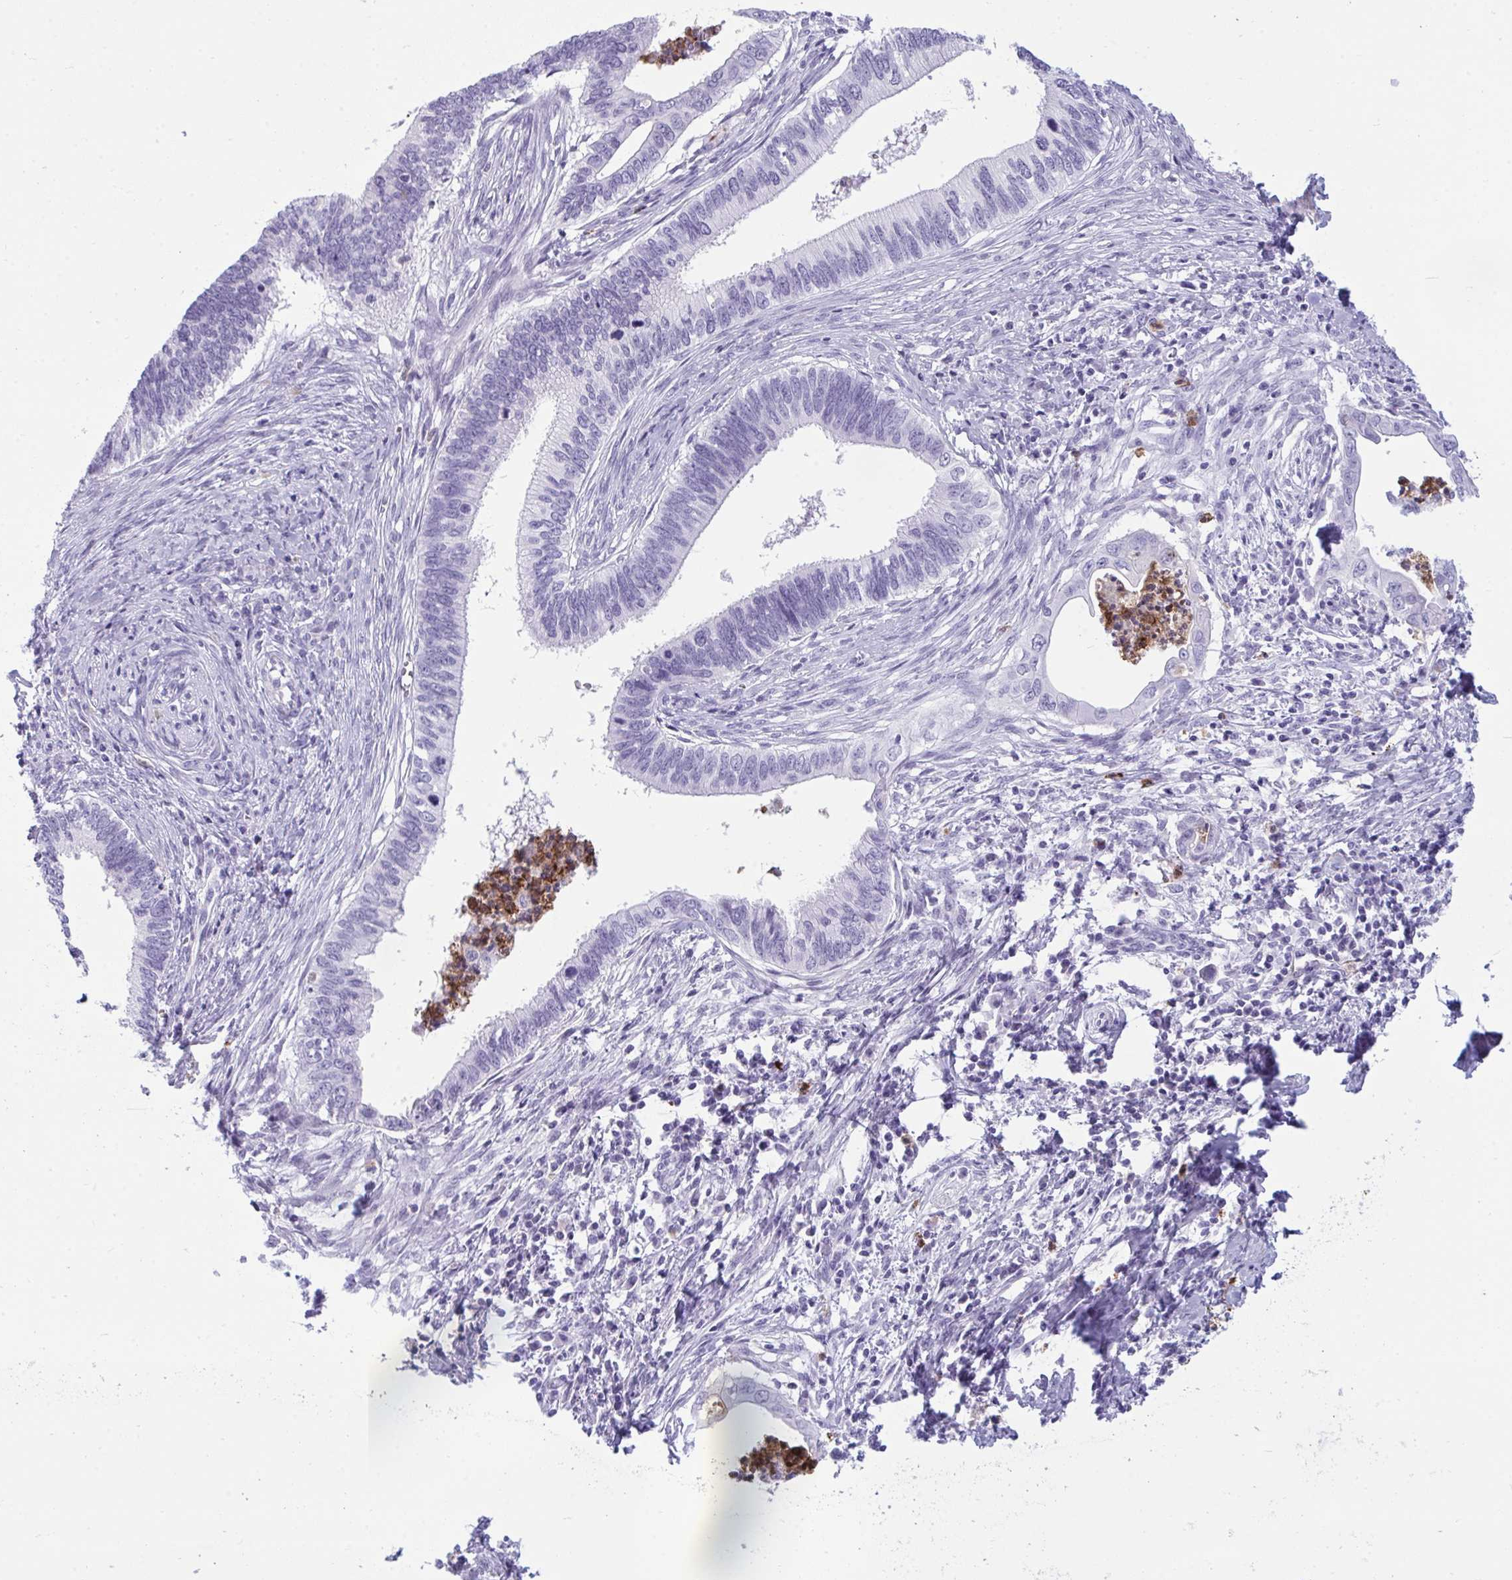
{"staining": {"intensity": "negative", "quantity": "none", "location": "none"}, "tissue": "cervical cancer", "cell_type": "Tumor cells", "image_type": "cancer", "snomed": [{"axis": "morphology", "description": "Adenocarcinoma, NOS"}, {"axis": "topography", "description": "Cervix"}], "caption": "Cervical adenocarcinoma was stained to show a protein in brown. There is no significant expression in tumor cells.", "gene": "ARHGAP42", "patient": {"sex": "female", "age": 42}}